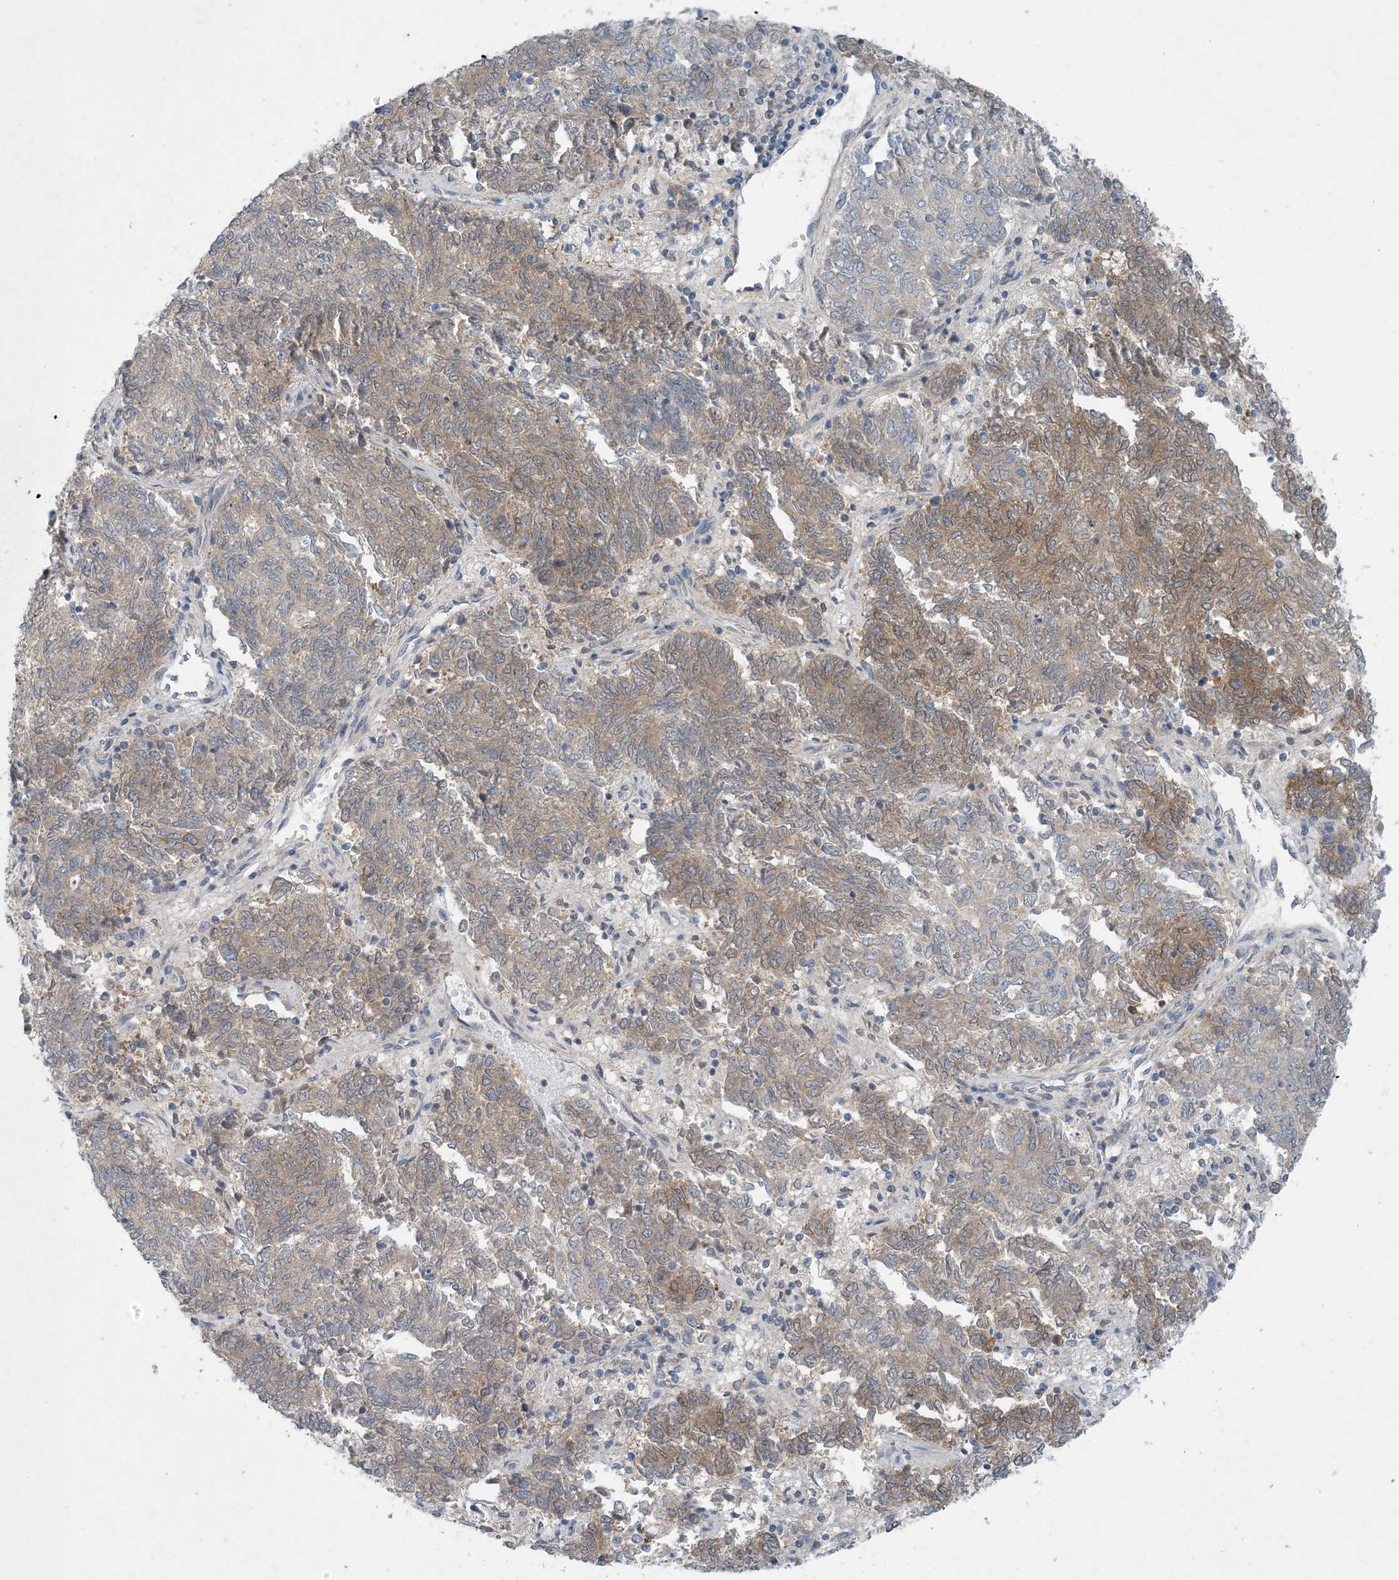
{"staining": {"intensity": "moderate", "quantity": "25%-75%", "location": "cytoplasmic/membranous"}, "tissue": "endometrial cancer", "cell_type": "Tumor cells", "image_type": "cancer", "snomed": [{"axis": "morphology", "description": "Adenocarcinoma, NOS"}, {"axis": "topography", "description": "Endometrium"}], "caption": "Endometrial adenocarcinoma tissue exhibits moderate cytoplasmic/membranous staining in approximately 25%-75% of tumor cells", "gene": "HIKESHI", "patient": {"sex": "female", "age": 80}}